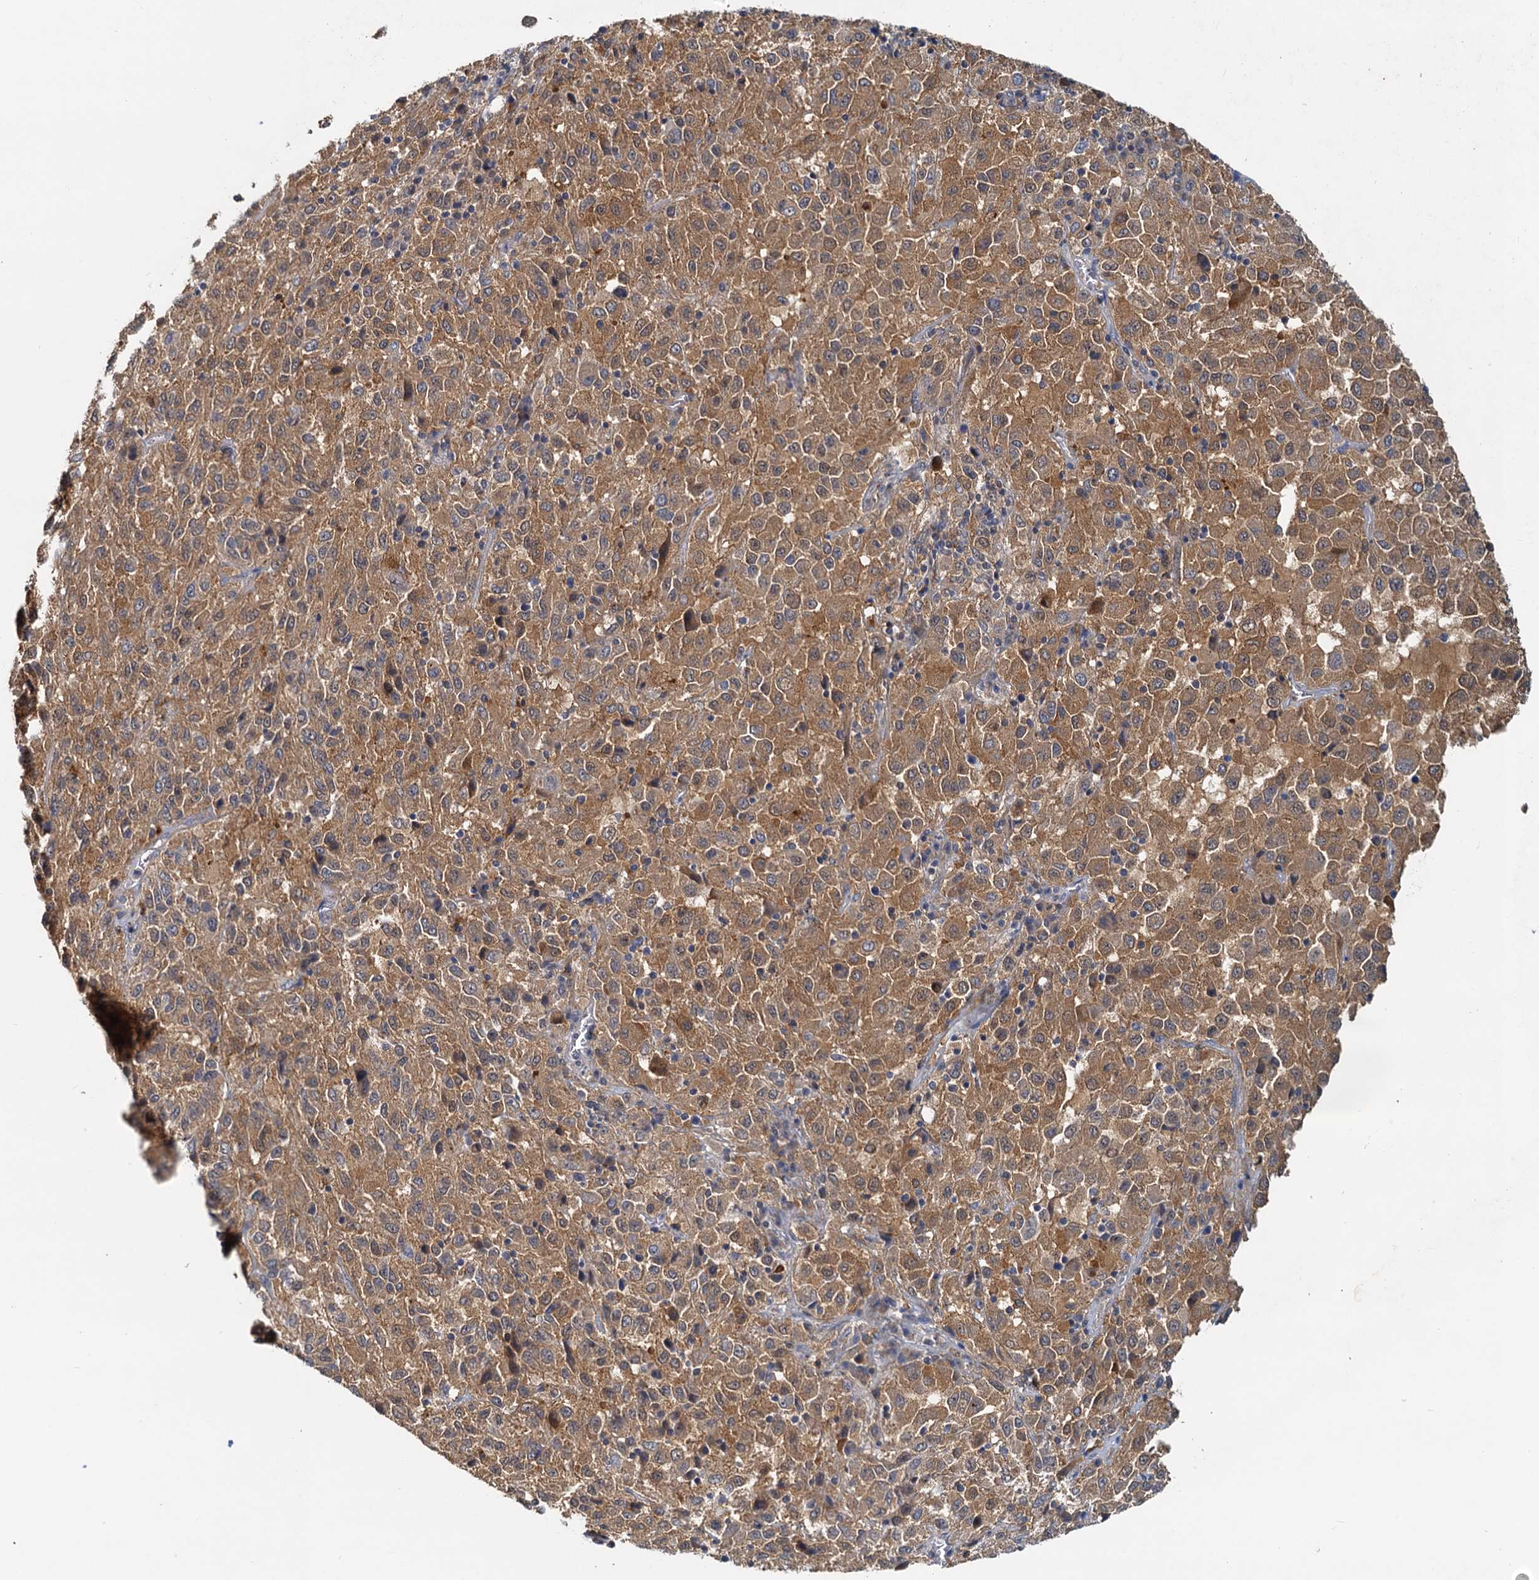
{"staining": {"intensity": "moderate", "quantity": ">75%", "location": "cytoplasmic/membranous"}, "tissue": "melanoma", "cell_type": "Tumor cells", "image_type": "cancer", "snomed": [{"axis": "morphology", "description": "Malignant melanoma, Metastatic site"}, {"axis": "topography", "description": "Lung"}], "caption": "Tumor cells reveal medium levels of moderate cytoplasmic/membranous positivity in approximately >75% of cells in human melanoma. (DAB IHC with brightfield microscopy, high magnification).", "gene": "TOLLIP", "patient": {"sex": "male", "age": 64}}